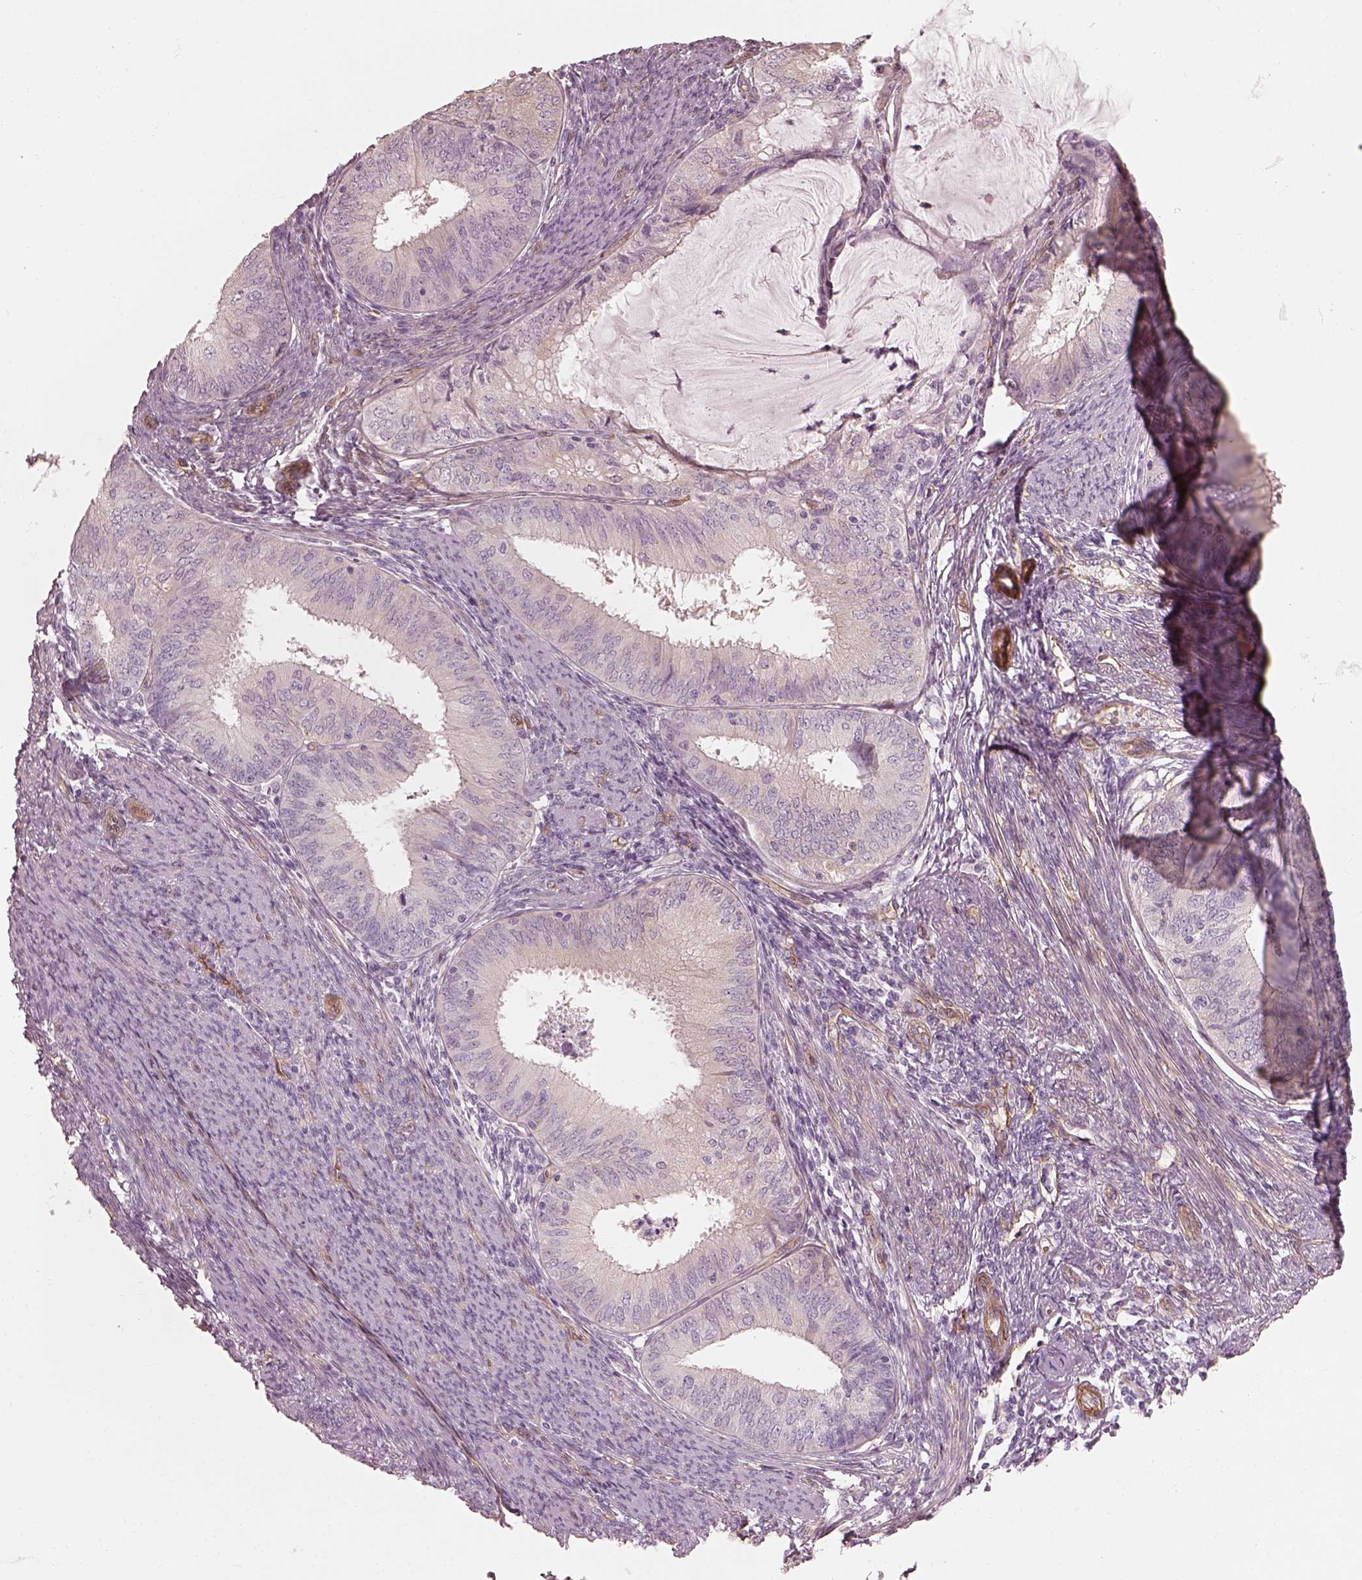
{"staining": {"intensity": "negative", "quantity": "none", "location": "none"}, "tissue": "endometrial cancer", "cell_type": "Tumor cells", "image_type": "cancer", "snomed": [{"axis": "morphology", "description": "Adenocarcinoma, NOS"}, {"axis": "topography", "description": "Endometrium"}], "caption": "This is an IHC image of endometrial cancer. There is no positivity in tumor cells.", "gene": "CRYM", "patient": {"sex": "female", "age": 57}}